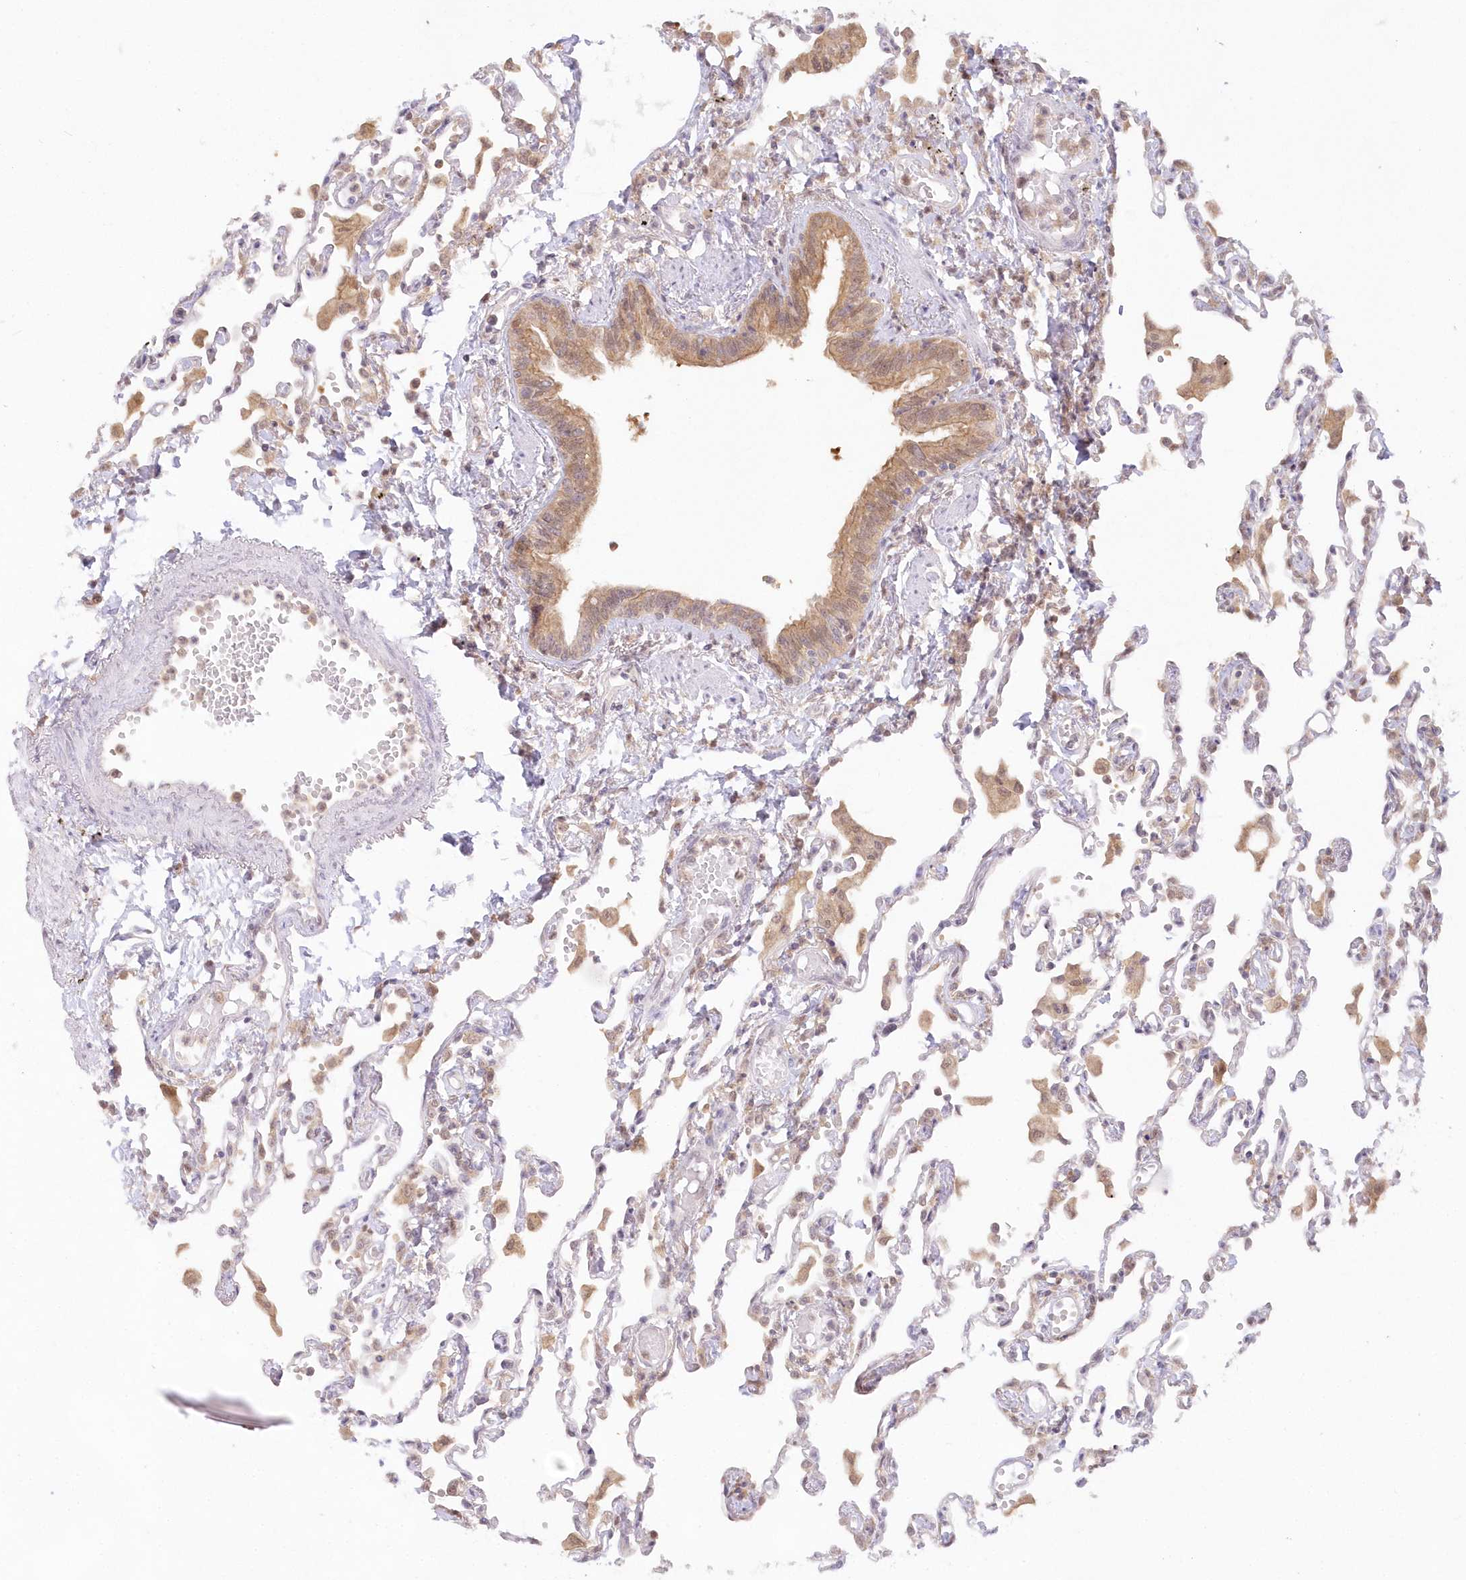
{"staining": {"intensity": "negative", "quantity": "none", "location": "none"}, "tissue": "lung", "cell_type": "Alveolar cells", "image_type": "normal", "snomed": [{"axis": "morphology", "description": "Normal tissue, NOS"}, {"axis": "topography", "description": "Bronchus"}, {"axis": "topography", "description": "Lung"}], "caption": "This is an immunohistochemistry photomicrograph of normal human lung. There is no expression in alveolar cells.", "gene": "RNPEP", "patient": {"sex": "female", "age": 49}}